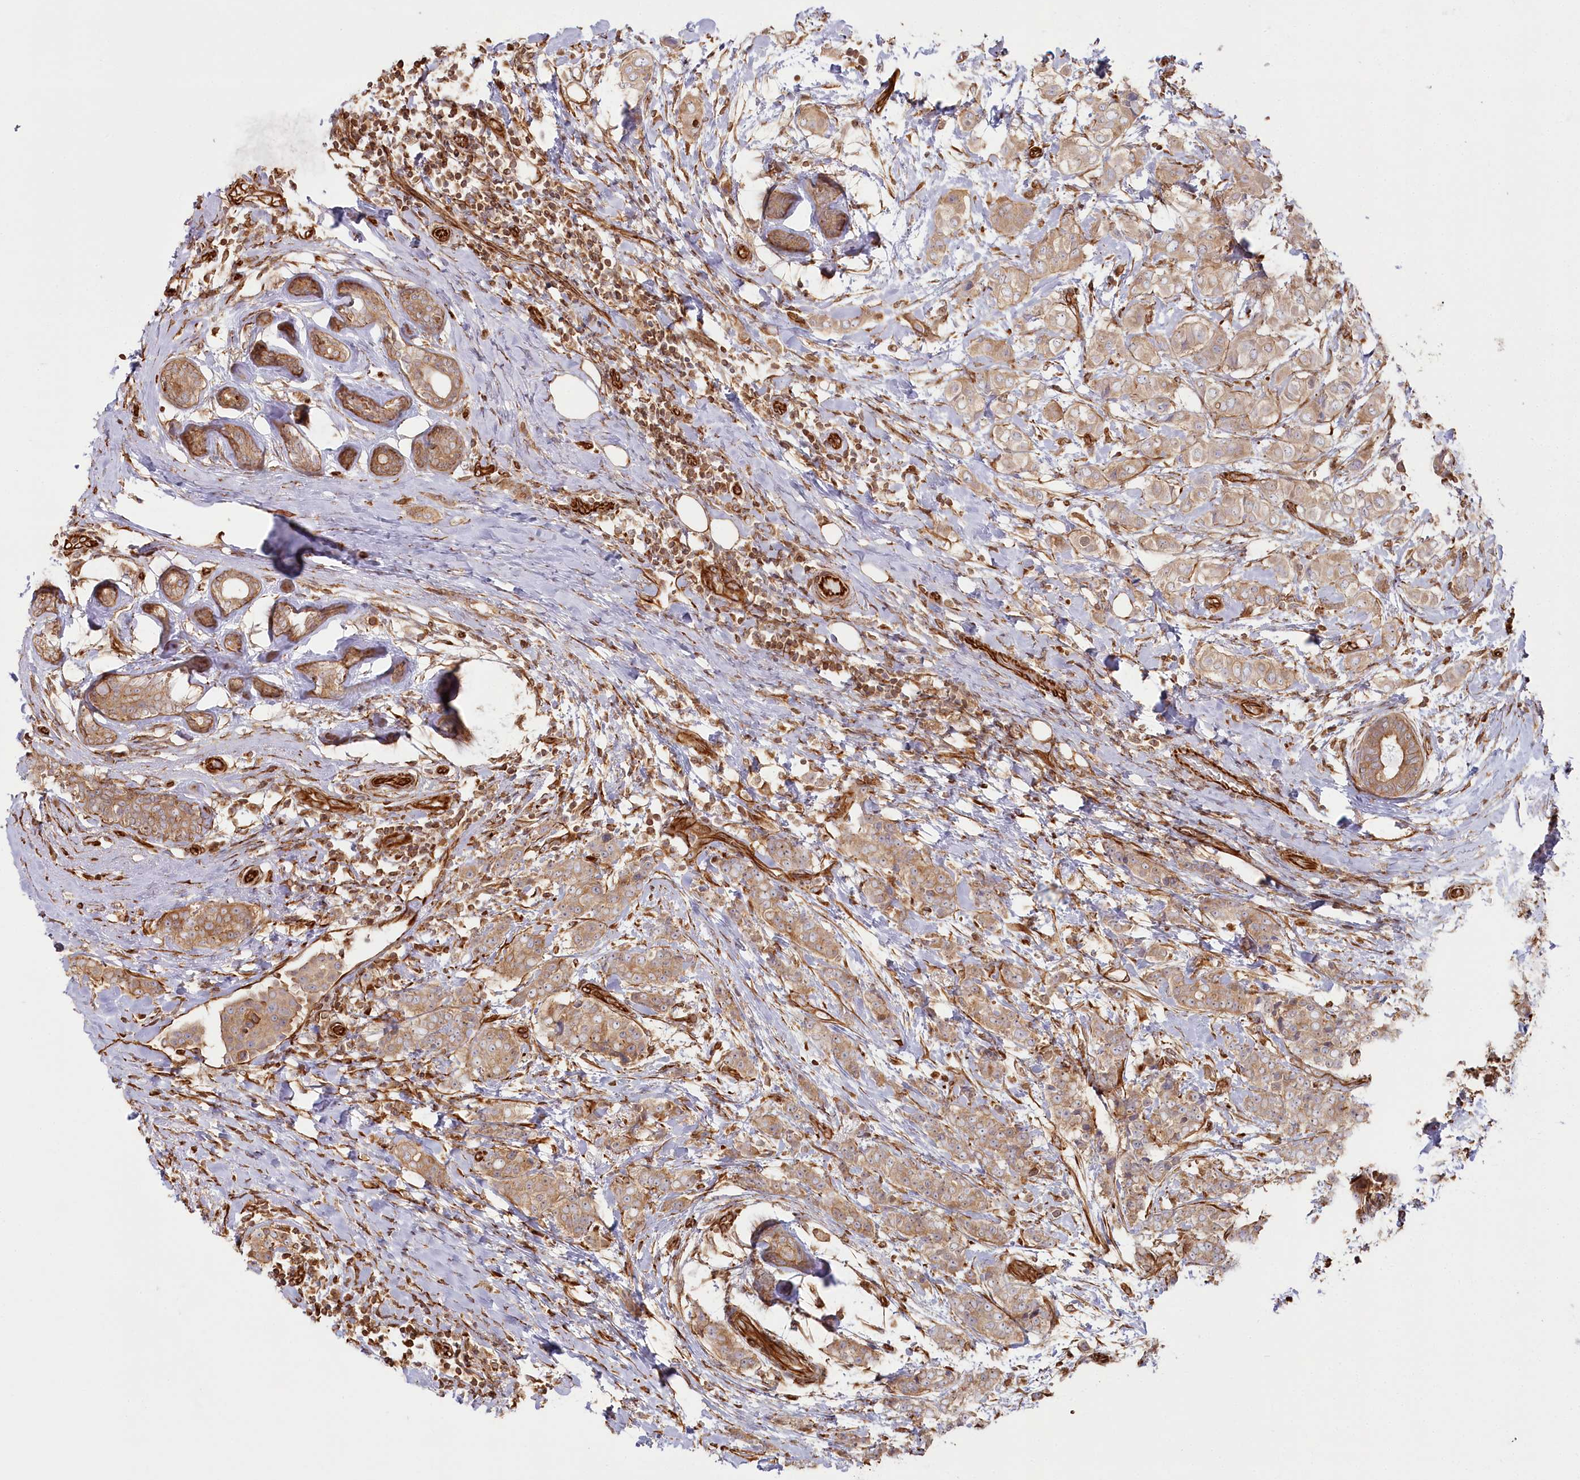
{"staining": {"intensity": "moderate", "quantity": ">75%", "location": "cytoplasmic/membranous"}, "tissue": "breast cancer", "cell_type": "Tumor cells", "image_type": "cancer", "snomed": [{"axis": "morphology", "description": "Lobular carcinoma"}, {"axis": "topography", "description": "Breast"}], "caption": "Tumor cells reveal moderate cytoplasmic/membranous staining in about >75% of cells in breast lobular carcinoma.", "gene": "TTC1", "patient": {"sex": "female", "age": 51}}